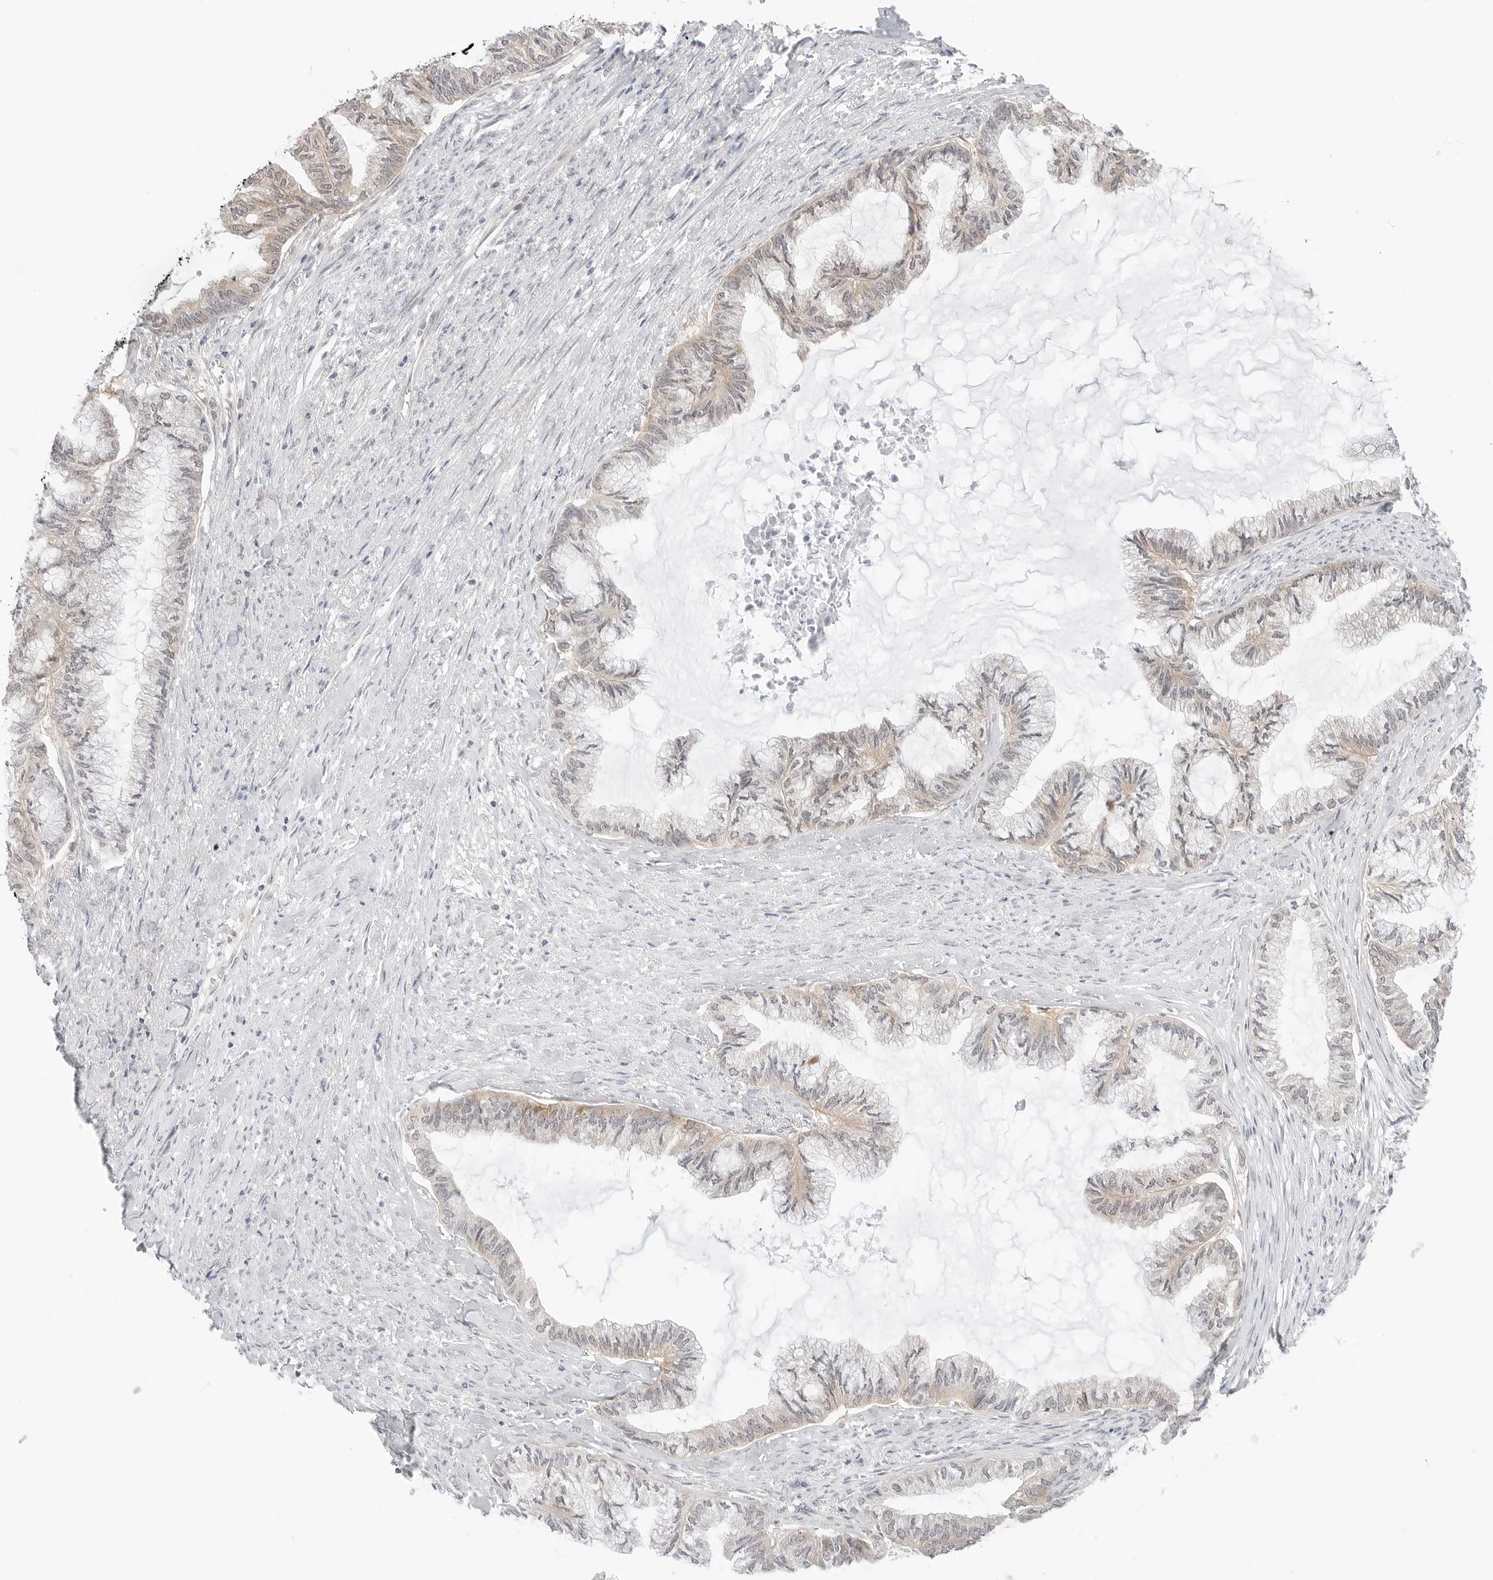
{"staining": {"intensity": "weak", "quantity": "<25%", "location": "cytoplasmic/membranous"}, "tissue": "endometrial cancer", "cell_type": "Tumor cells", "image_type": "cancer", "snomed": [{"axis": "morphology", "description": "Adenocarcinoma, NOS"}, {"axis": "topography", "description": "Endometrium"}], "caption": "DAB immunohistochemical staining of endometrial adenocarcinoma demonstrates no significant staining in tumor cells.", "gene": "NUDC", "patient": {"sex": "female", "age": 86}}